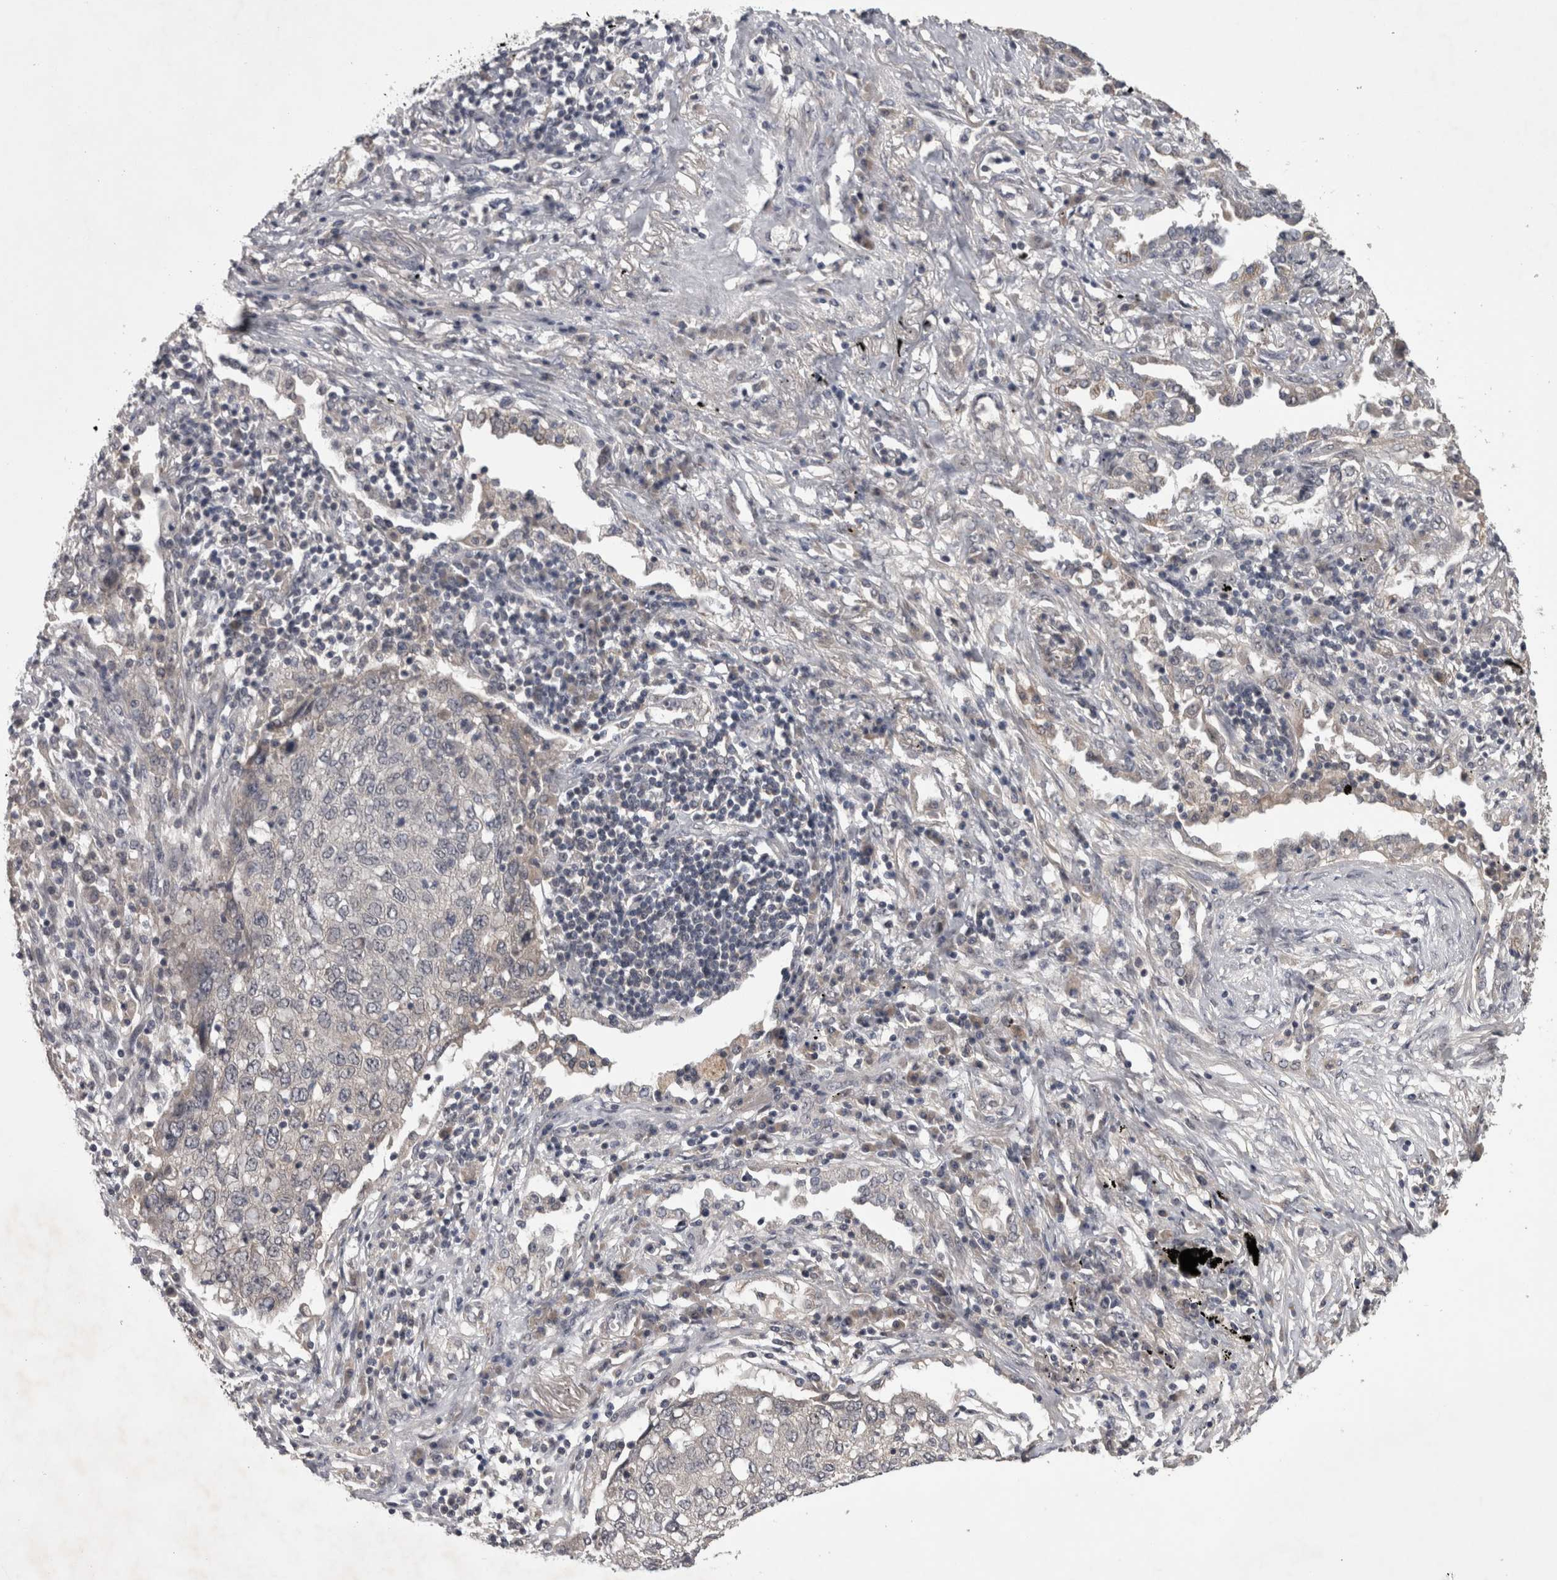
{"staining": {"intensity": "negative", "quantity": "none", "location": "none"}, "tissue": "lung cancer", "cell_type": "Tumor cells", "image_type": "cancer", "snomed": [{"axis": "morphology", "description": "Squamous cell carcinoma, NOS"}, {"axis": "topography", "description": "Lung"}], "caption": "Immunohistochemistry of squamous cell carcinoma (lung) shows no positivity in tumor cells. (Brightfield microscopy of DAB (3,3'-diaminobenzidine) immunohistochemistry (IHC) at high magnification).", "gene": "ZNF114", "patient": {"sex": "female", "age": 63}}